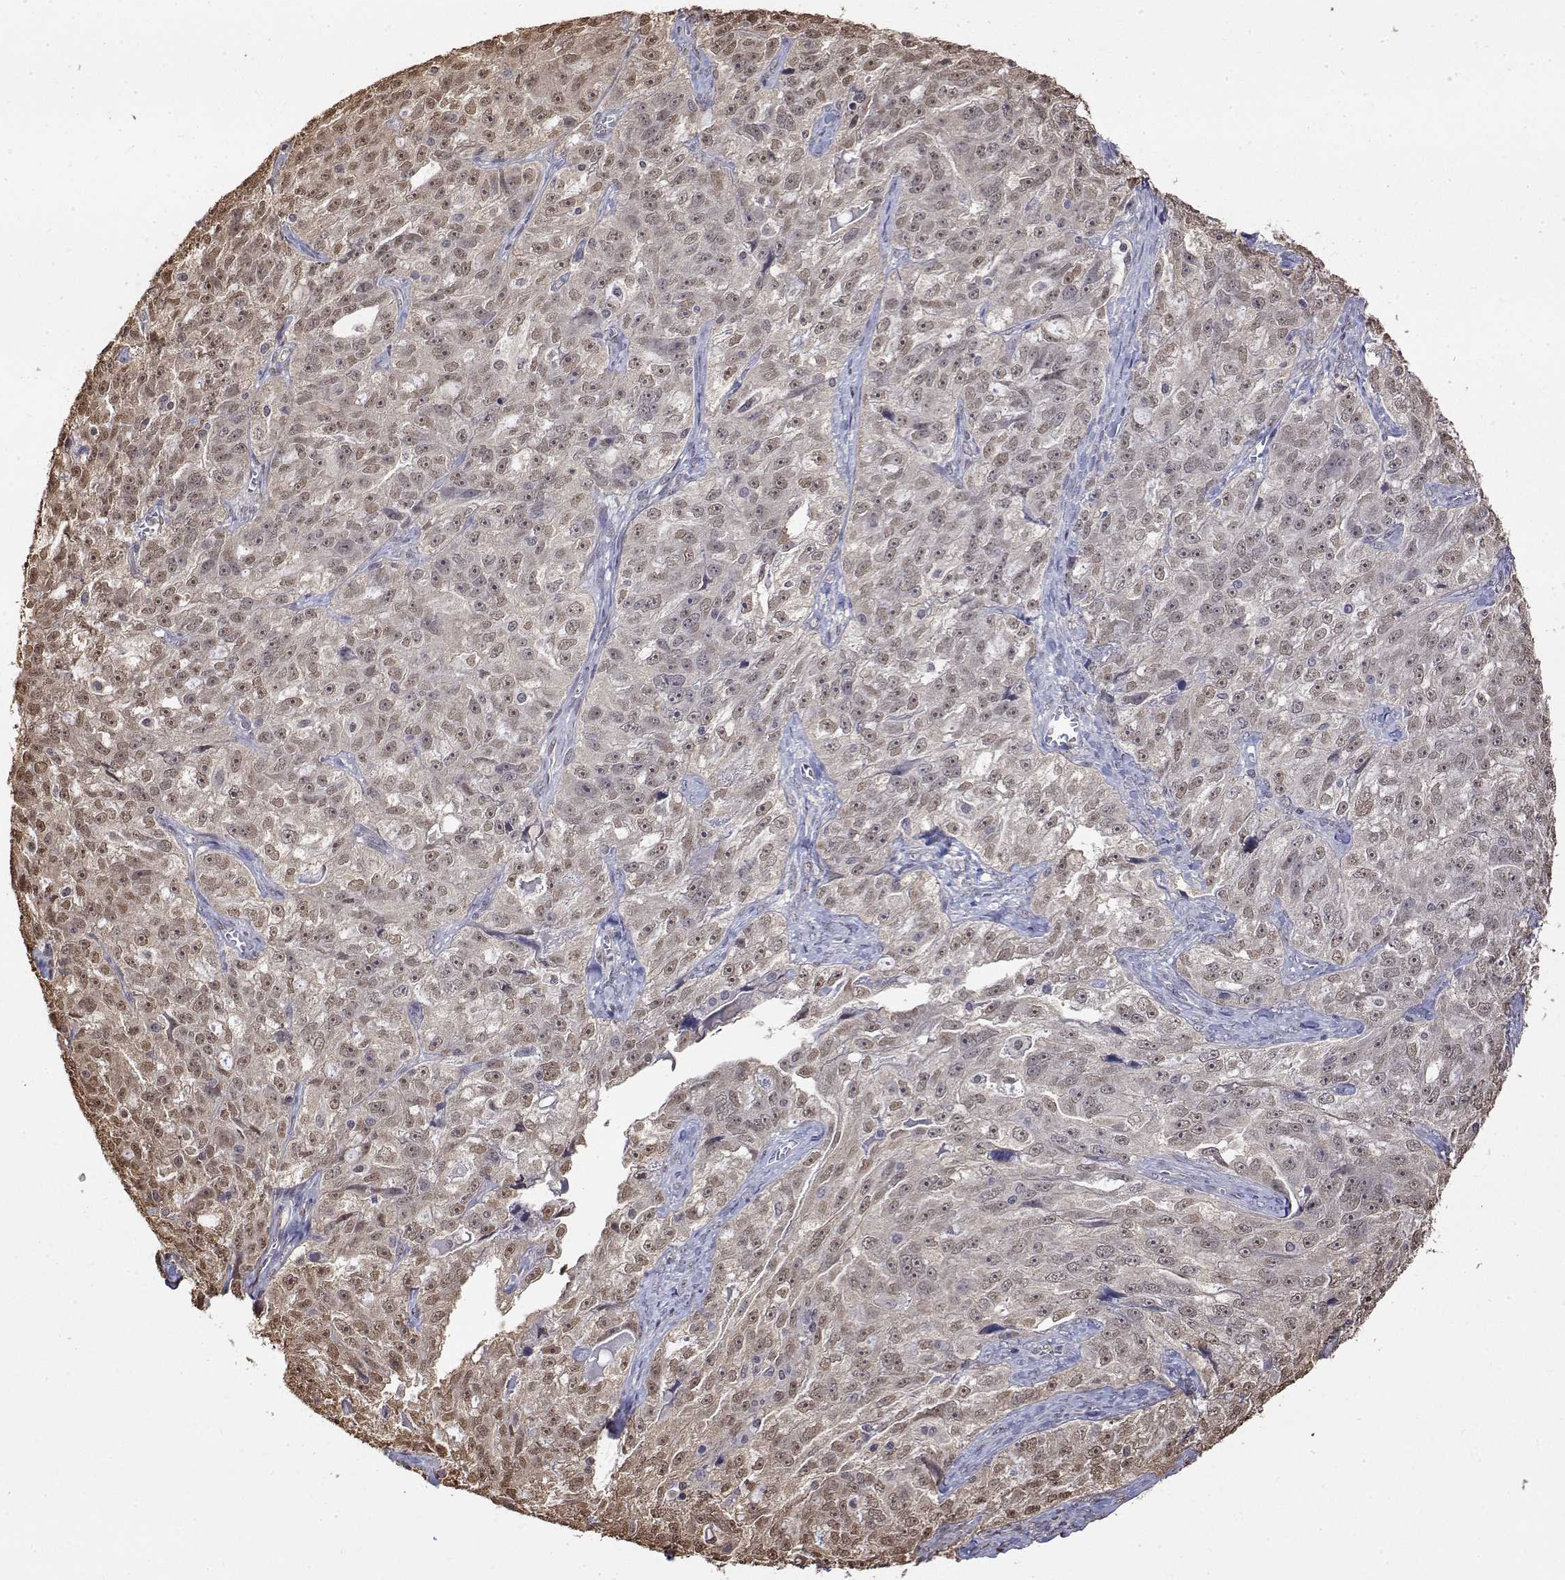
{"staining": {"intensity": "weak", "quantity": ">75%", "location": "nuclear"}, "tissue": "ovarian cancer", "cell_type": "Tumor cells", "image_type": "cancer", "snomed": [{"axis": "morphology", "description": "Cystadenocarcinoma, serous, NOS"}, {"axis": "topography", "description": "Ovary"}], "caption": "Protein staining reveals weak nuclear positivity in approximately >75% of tumor cells in ovarian cancer.", "gene": "TPI1", "patient": {"sex": "female", "age": 51}}